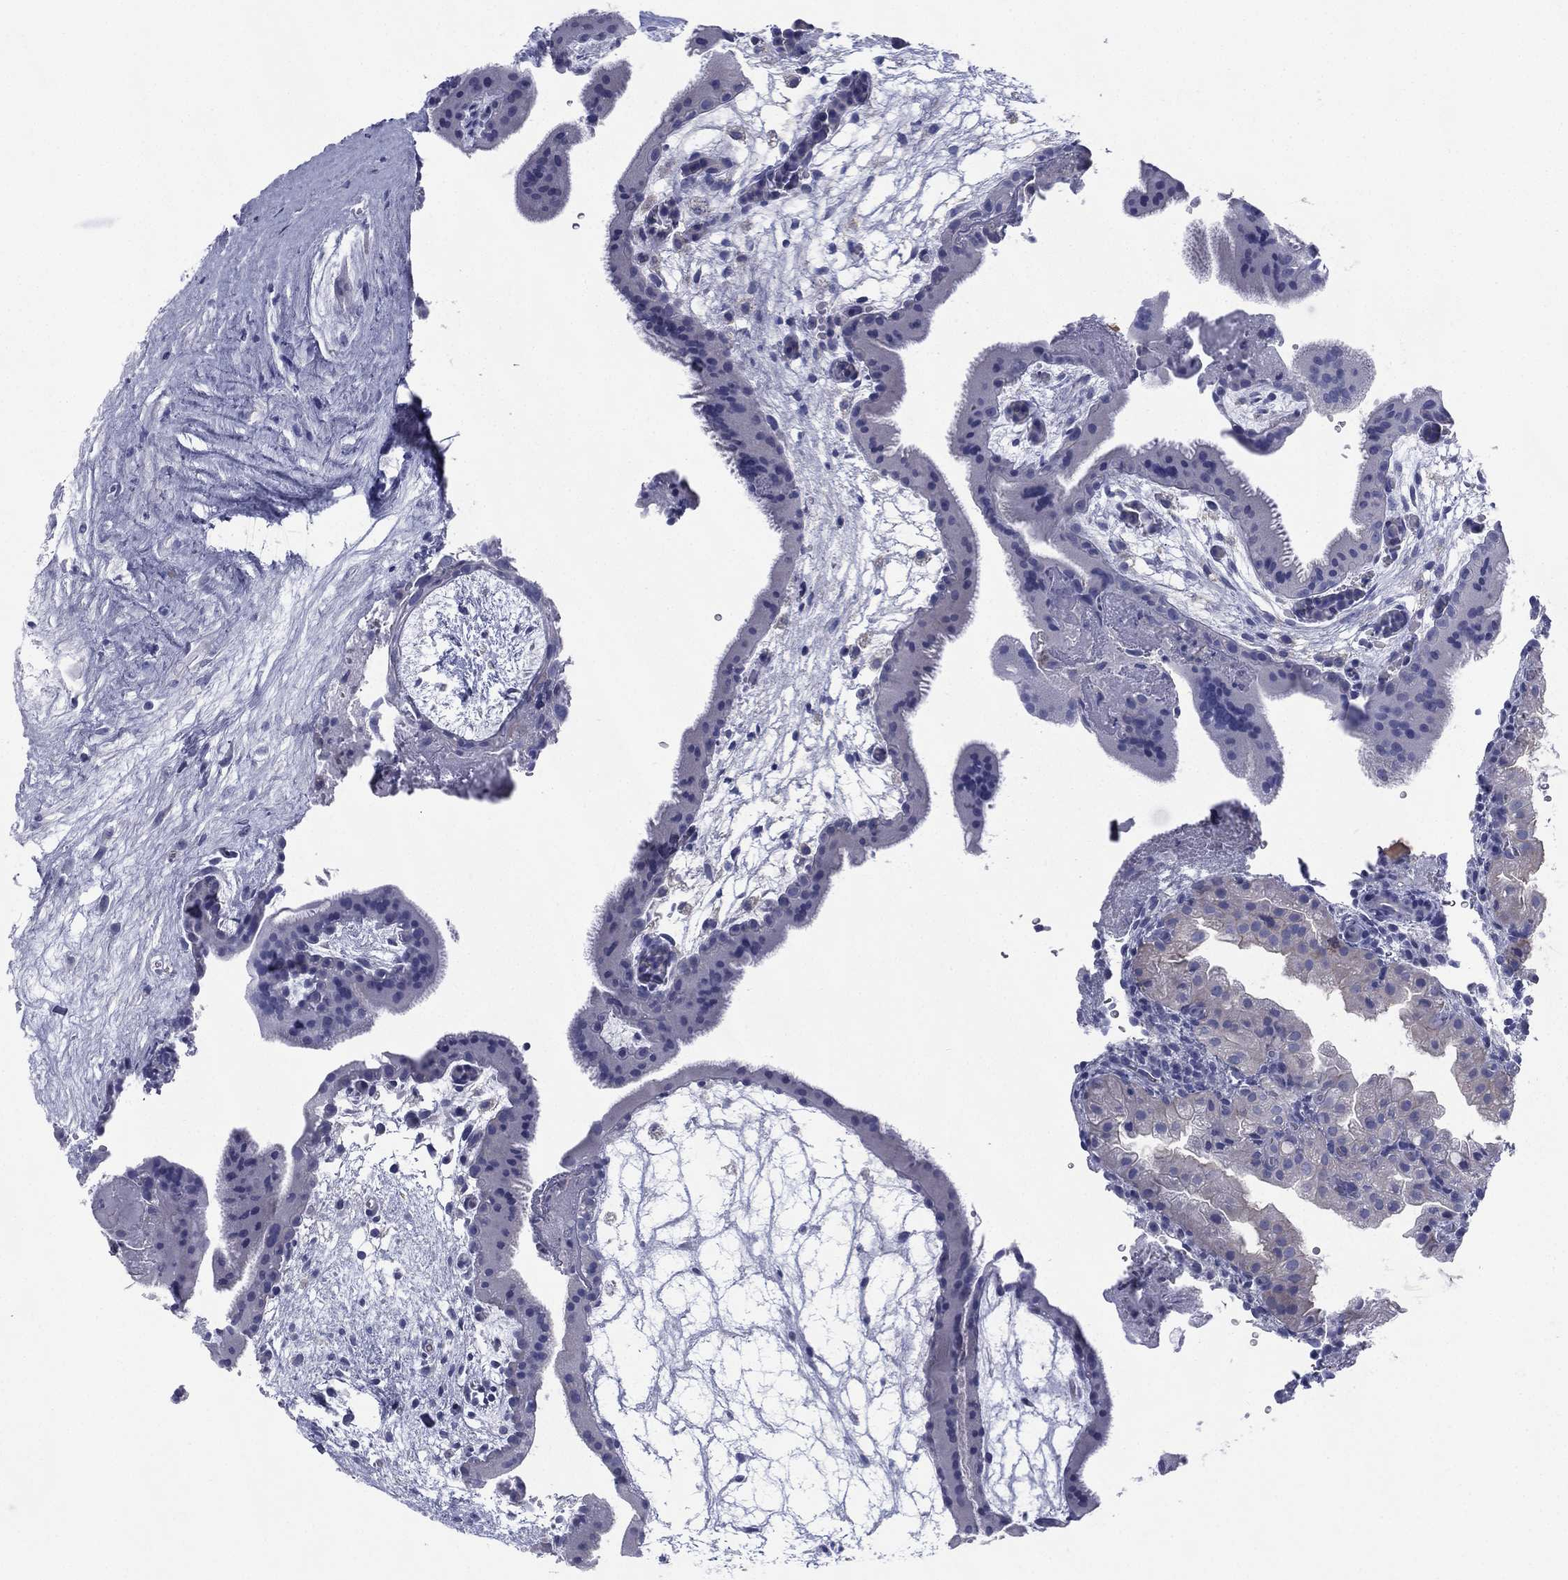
{"staining": {"intensity": "negative", "quantity": "none", "location": "none"}, "tissue": "placenta", "cell_type": "Decidual cells", "image_type": "normal", "snomed": [{"axis": "morphology", "description": "Normal tissue, NOS"}, {"axis": "topography", "description": "Placenta"}], "caption": "High power microscopy image of an IHC image of normal placenta, revealing no significant positivity in decidual cells.", "gene": "FCER2", "patient": {"sex": "female", "age": 19}}